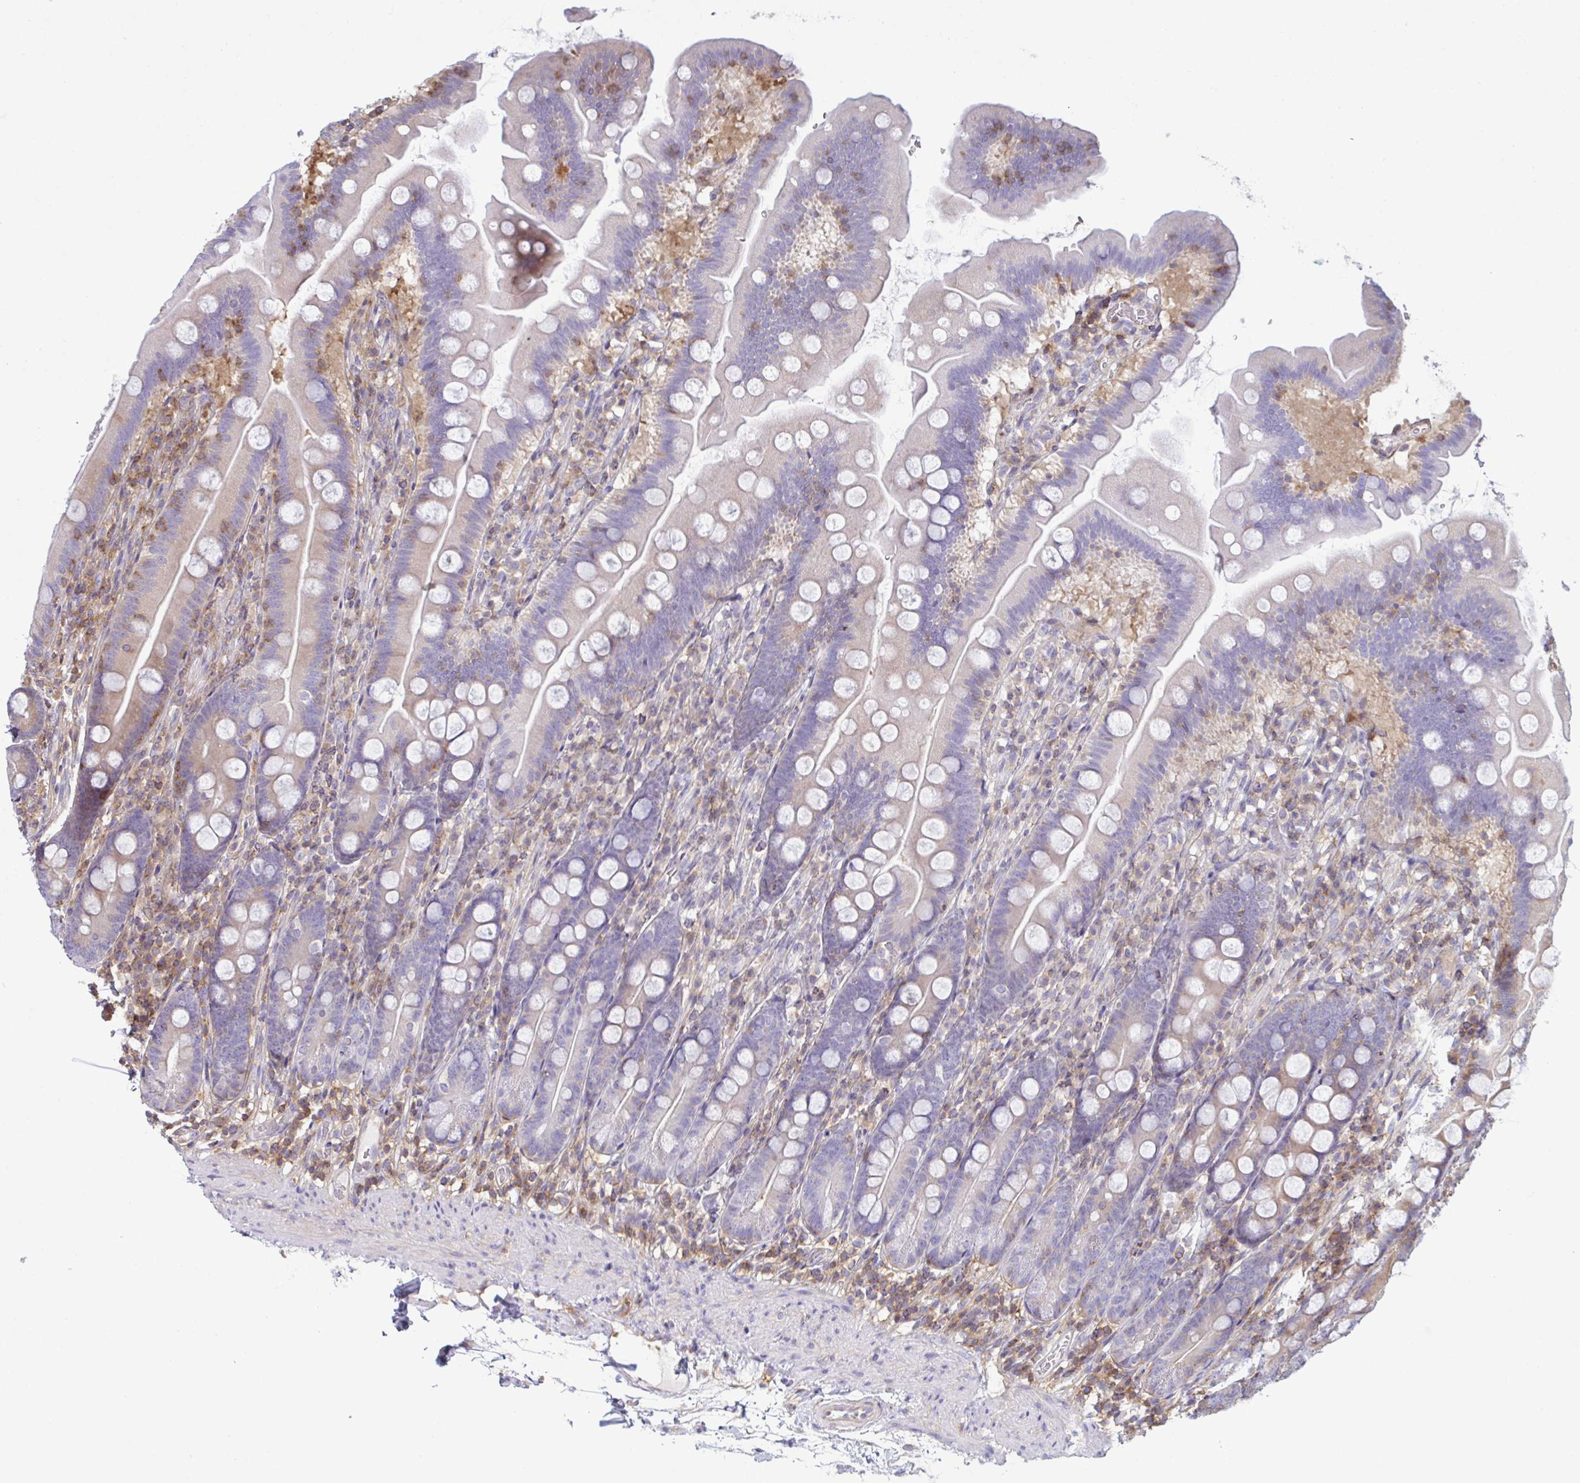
{"staining": {"intensity": "negative", "quantity": "none", "location": "none"}, "tissue": "duodenum", "cell_type": "Glandular cells", "image_type": "normal", "snomed": [{"axis": "morphology", "description": "Normal tissue, NOS"}, {"axis": "topography", "description": "Duodenum"}], "caption": "A high-resolution micrograph shows IHC staining of normal duodenum, which displays no significant positivity in glandular cells. (Immunohistochemistry (ihc), brightfield microscopy, high magnification).", "gene": "TSC22D3", "patient": {"sex": "female", "age": 67}}